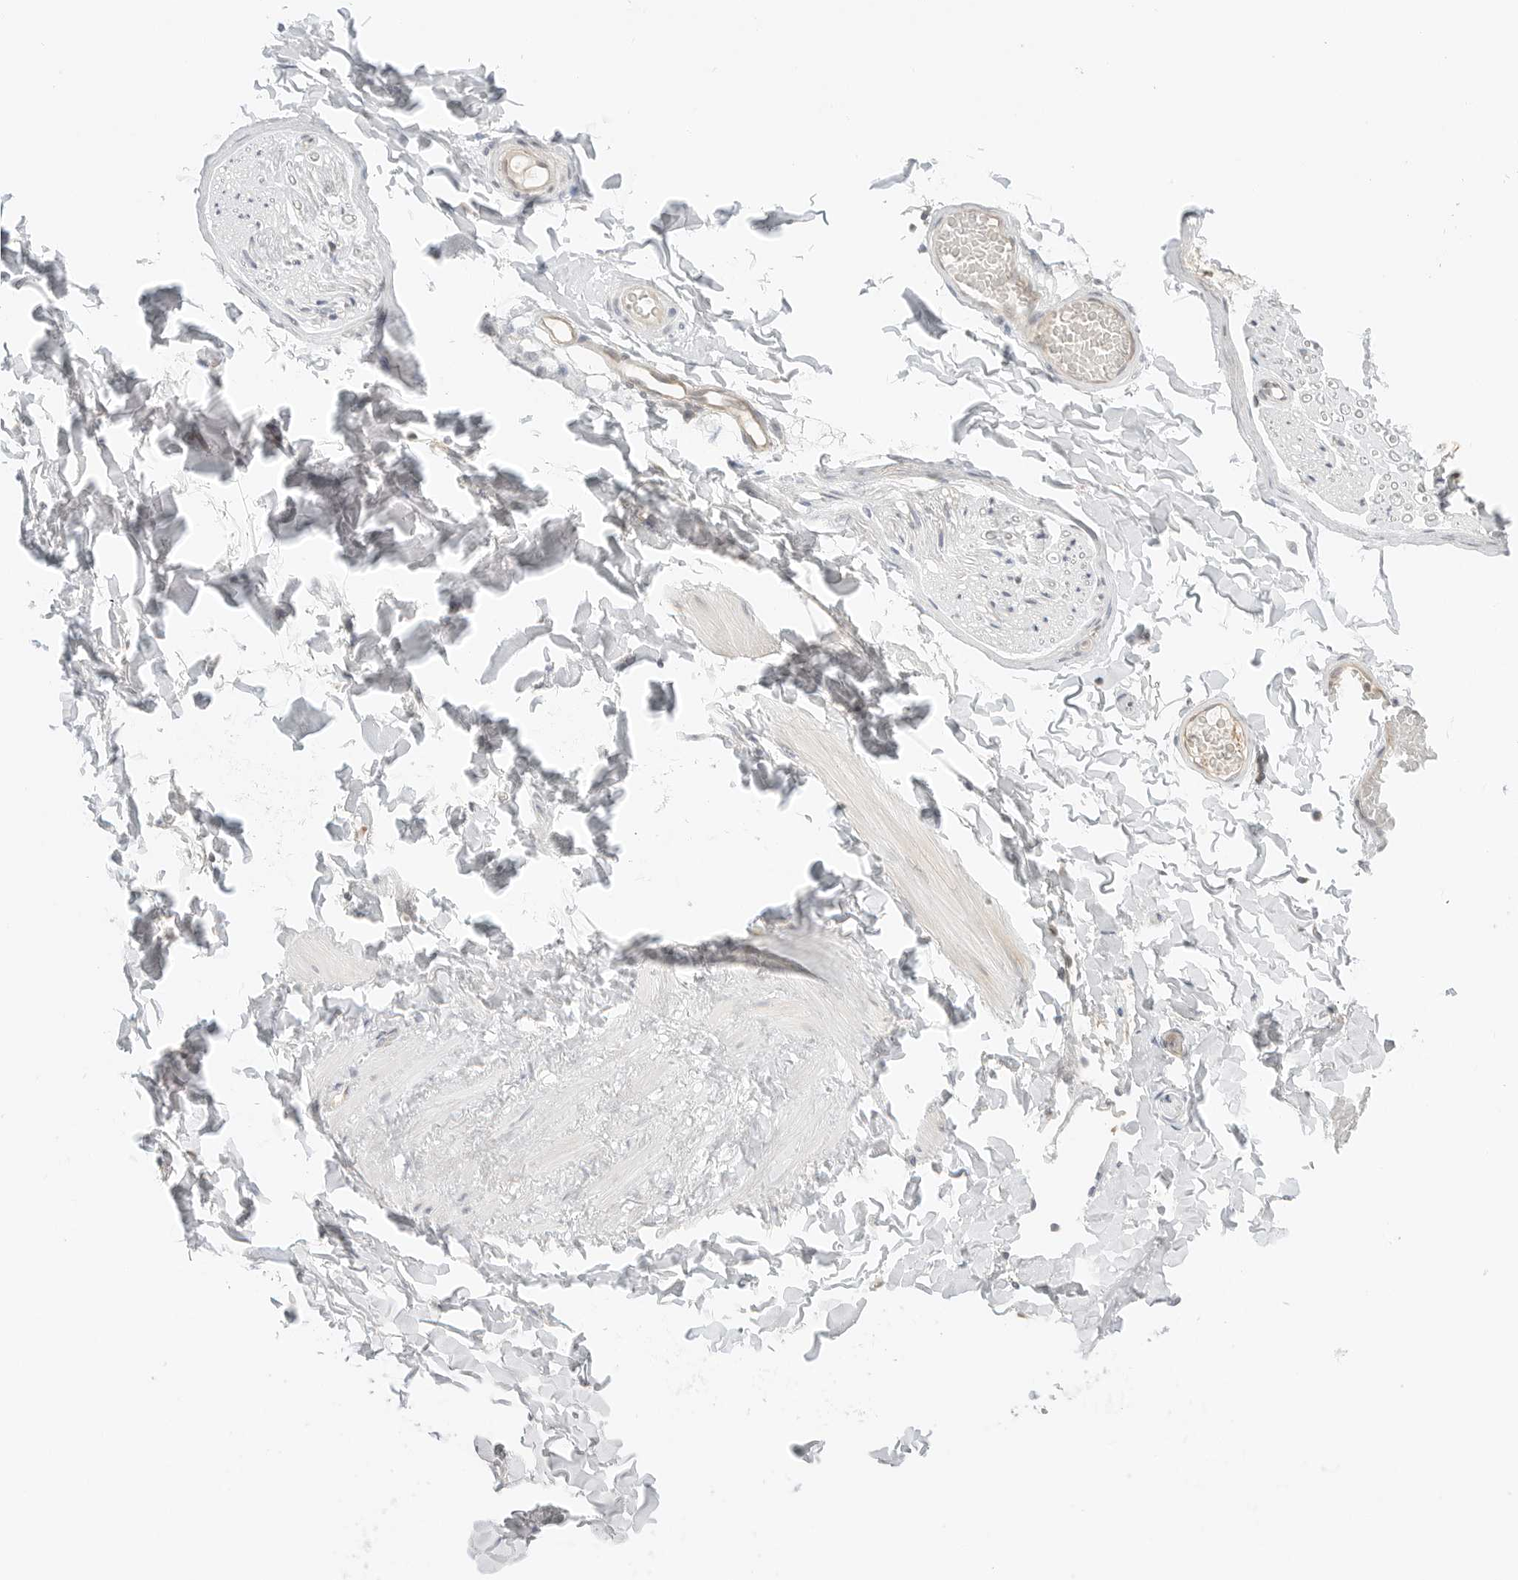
{"staining": {"intensity": "negative", "quantity": "none", "location": "none"}, "tissue": "adipose tissue", "cell_type": "Adipocytes", "image_type": "normal", "snomed": [{"axis": "morphology", "description": "Normal tissue, NOS"}, {"axis": "topography", "description": "Adipose tissue"}, {"axis": "topography", "description": "Vascular tissue"}, {"axis": "topography", "description": "Peripheral nerve tissue"}], "caption": "Adipocytes are negative for brown protein staining in benign adipose tissue. (DAB immunohistochemistry visualized using brightfield microscopy, high magnification).", "gene": "IQCC", "patient": {"sex": "male", "age": 25}}